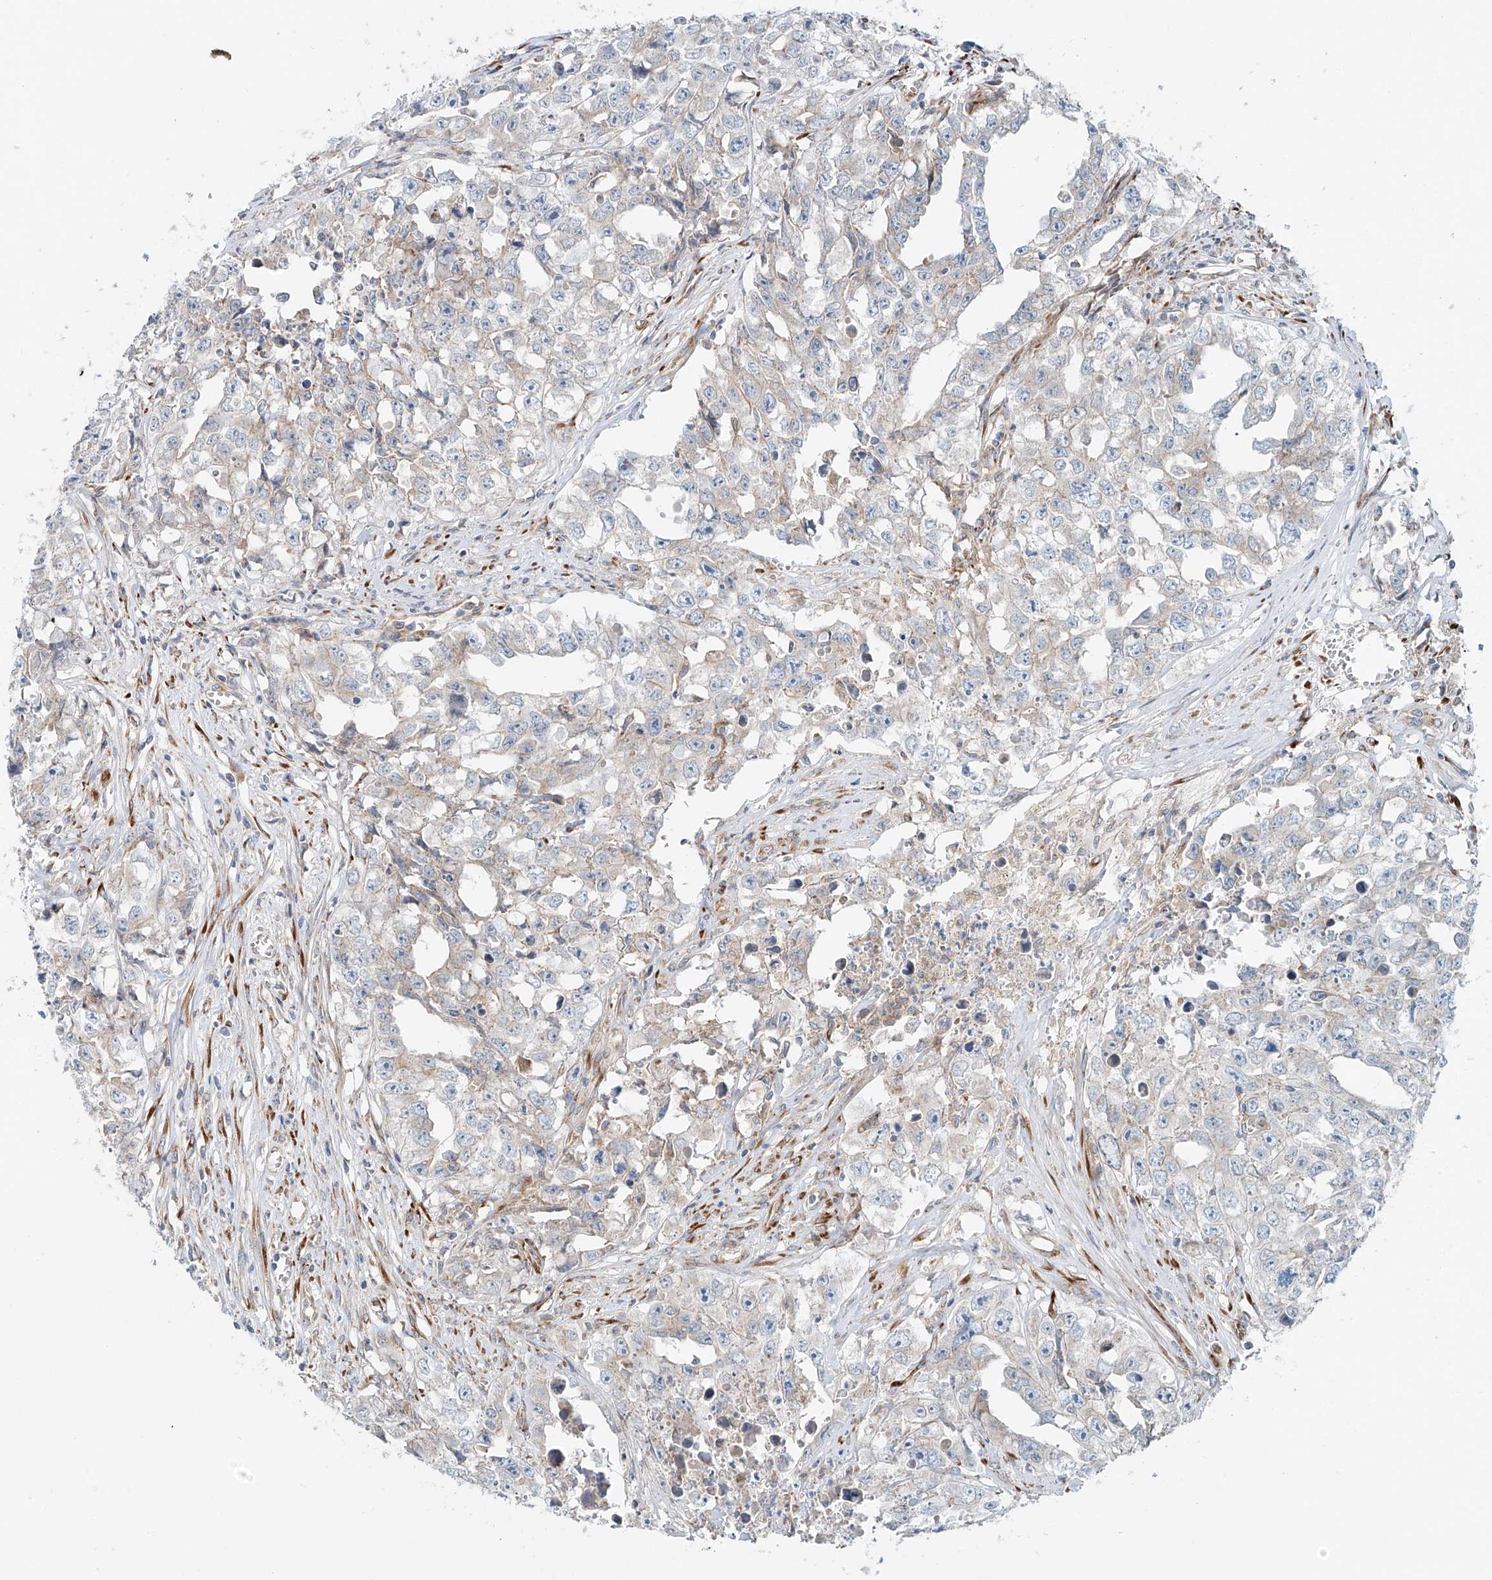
{"staining": {"intensity": "negative", "quantity": "none", "location": "none"}, "tissue": "testis cancer", "cell_type": "Tumor cells", "image_type": "cancer", "snomed": [{"axis": "morphology", "description": "Seminoma, NOS"}, {"axis": "morphology", "description": "Carcinoma, Embryonal, NOS"}, {"axis": "topography", "description": "Testis"}], "caption": "Immunohistochemistry (IHC) histopathology image of embryonal carcinoma (testis) stained for a protein (brown), which shows no expression in tumor cells. (DAB immunohistochemistry (IHC) visualized using brightfield microscopy, high magnification).", "gene": "SNAP29", "patient": {"sex": "male", "age": 43}}